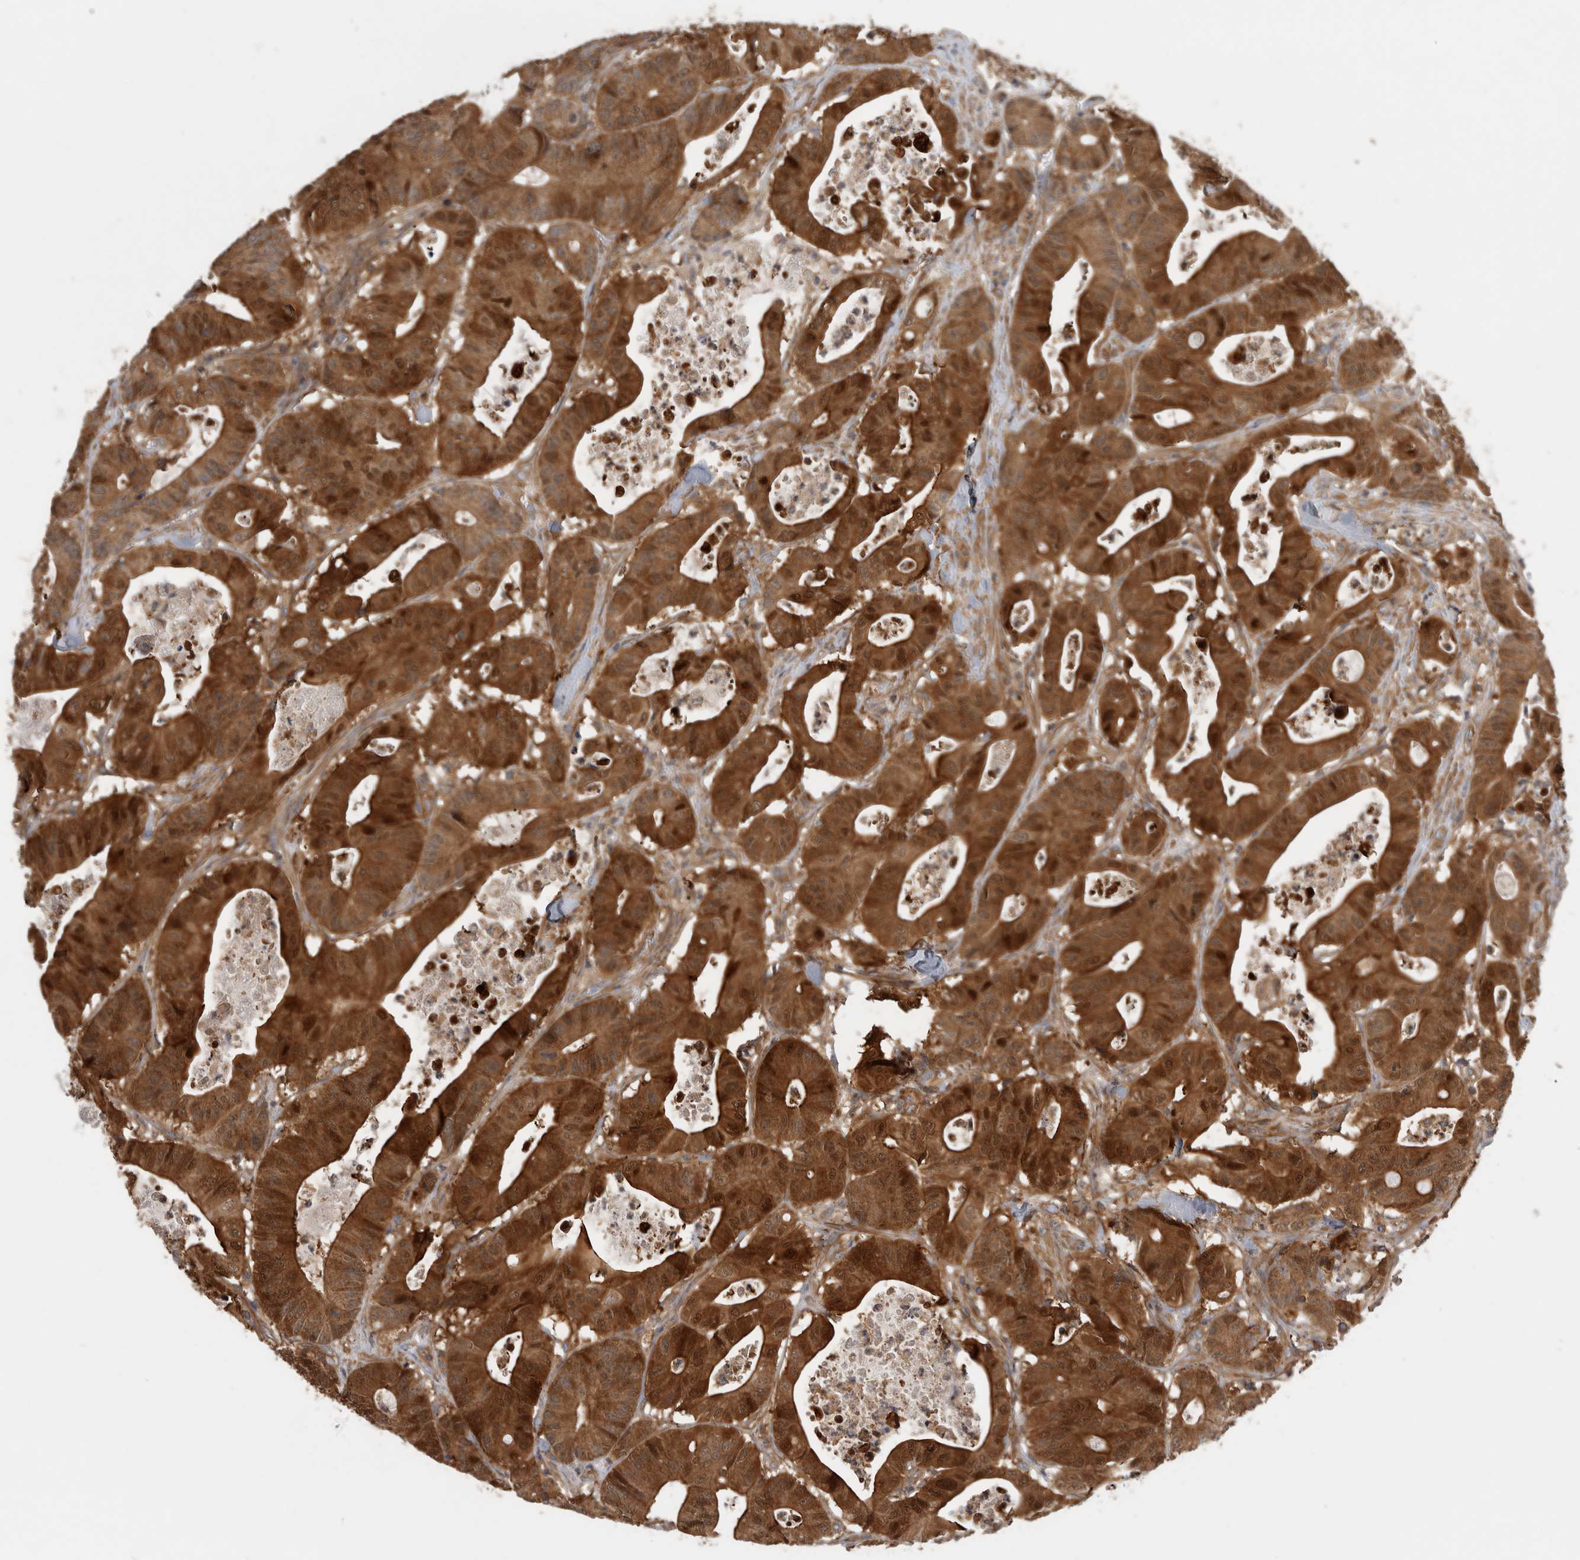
{"staining": {"intensity": "strong", "quantity": ">75%", "location": "cytoplasmic/membranous"}, "tissue": "colorectal cancer", "cell_type": "Tumor cells", "image_type": "cancer", "snomed": [{"axis": "morphology", "description": "Adenocarcinoma, NOS"}, {"axis": "topography", "description": "Colon"}], "caption": "Immunohistochemistry (IHC) histopathology image of colorectal adenocarcinoma stained for a protein (brown), which reveals high levels of strong cytoplasmic/membranous expression in approximately >75% of tumor cells.", "gene": "SFXN2", "patient": {"sex": "female", "age": 84}}